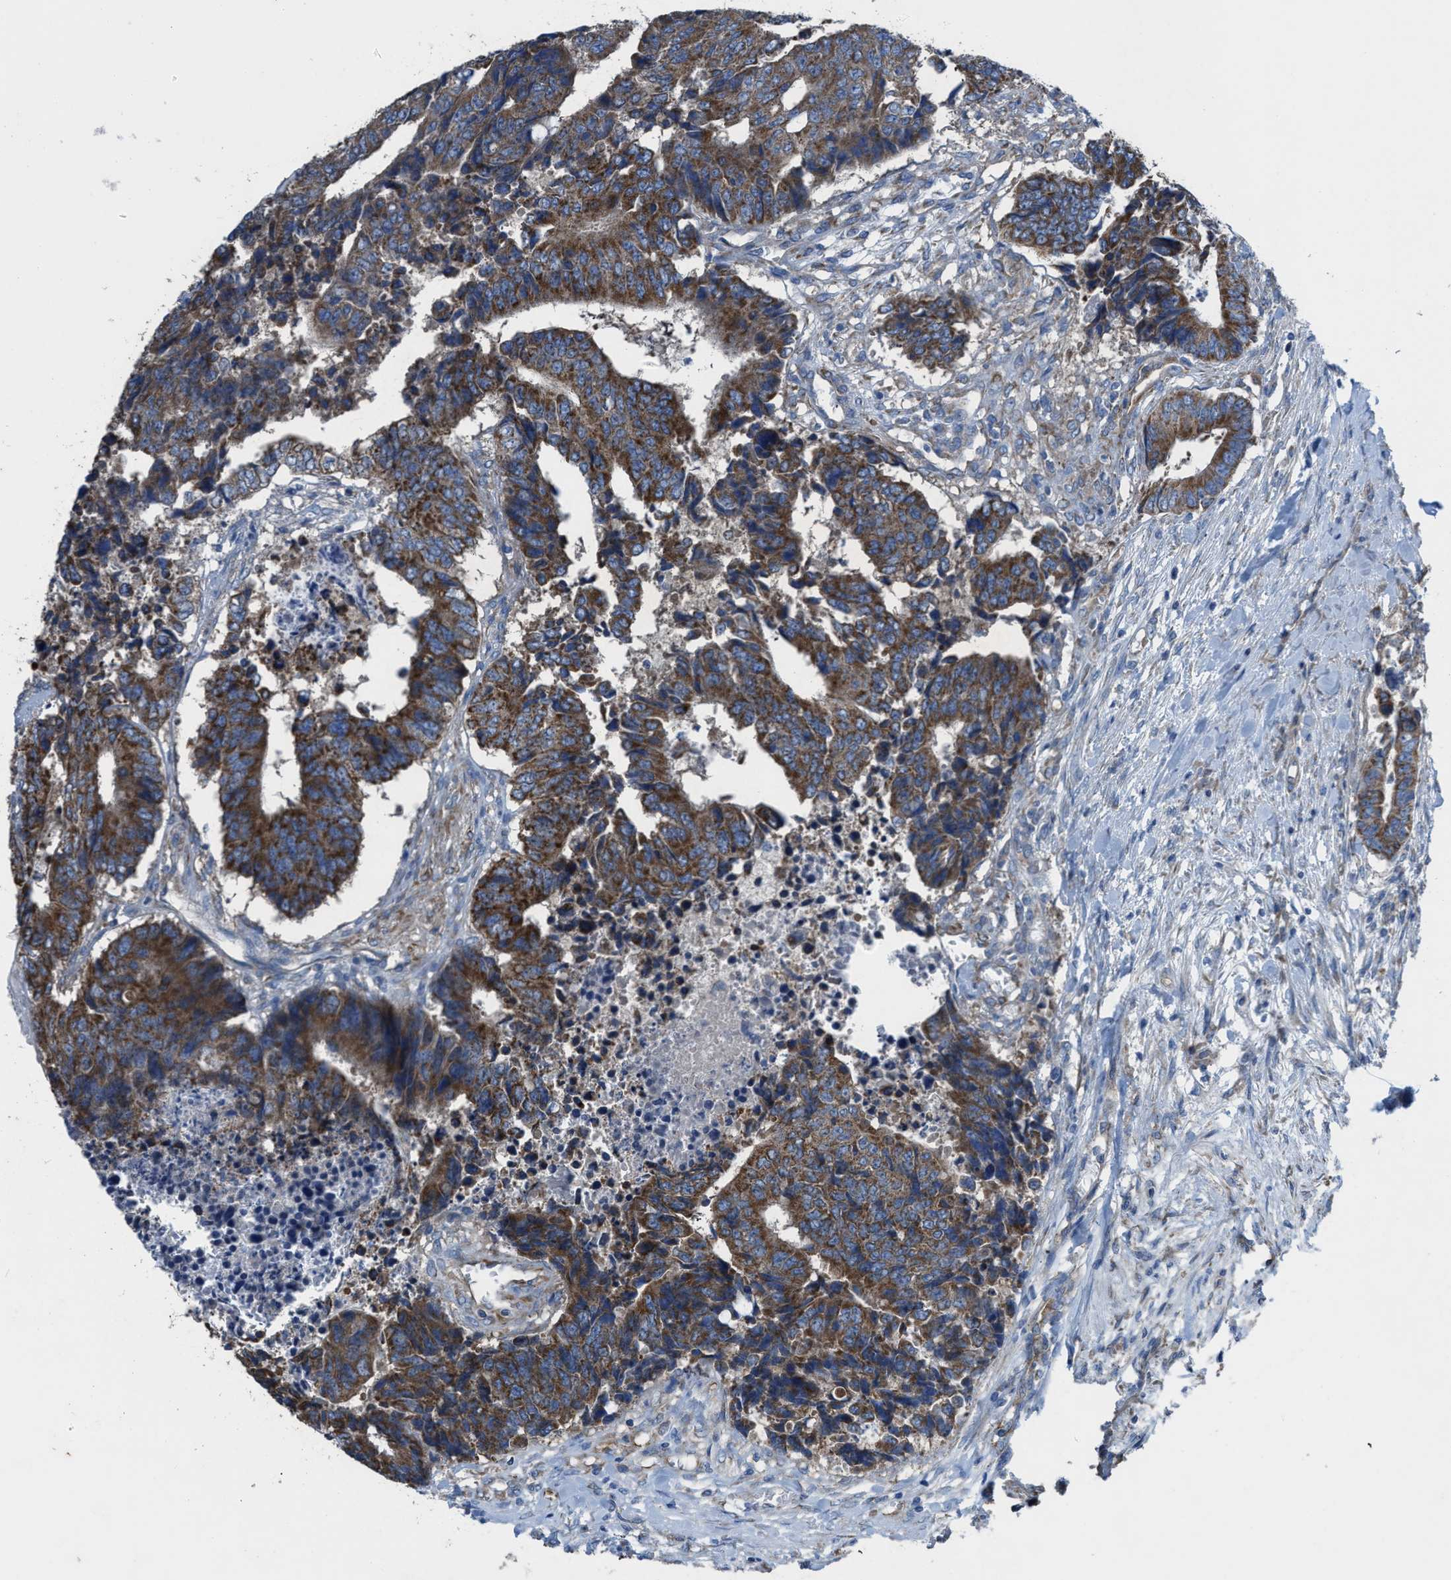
{"staining": {"intensity": "strong", "quantity": ">75%", "location": "cytoplasmic/membranous"}, "tissue": "colorectal cancer", "cell_type": "Tumor cells", "image_type": "cancer", "snomed": [{"axis": "morphology", "description": "Adenocarcinoma, NOS"}, {"axis": "topography", "description": "Rectum"}], "caption": "Human colorectal cancer stained with a brown dye shows strong cytoplasmic/membranous positive positivity in approximately >75% of tumor cells.", "gene": "DOLPP1", "patient": {"sex": "male", "age": 84}}